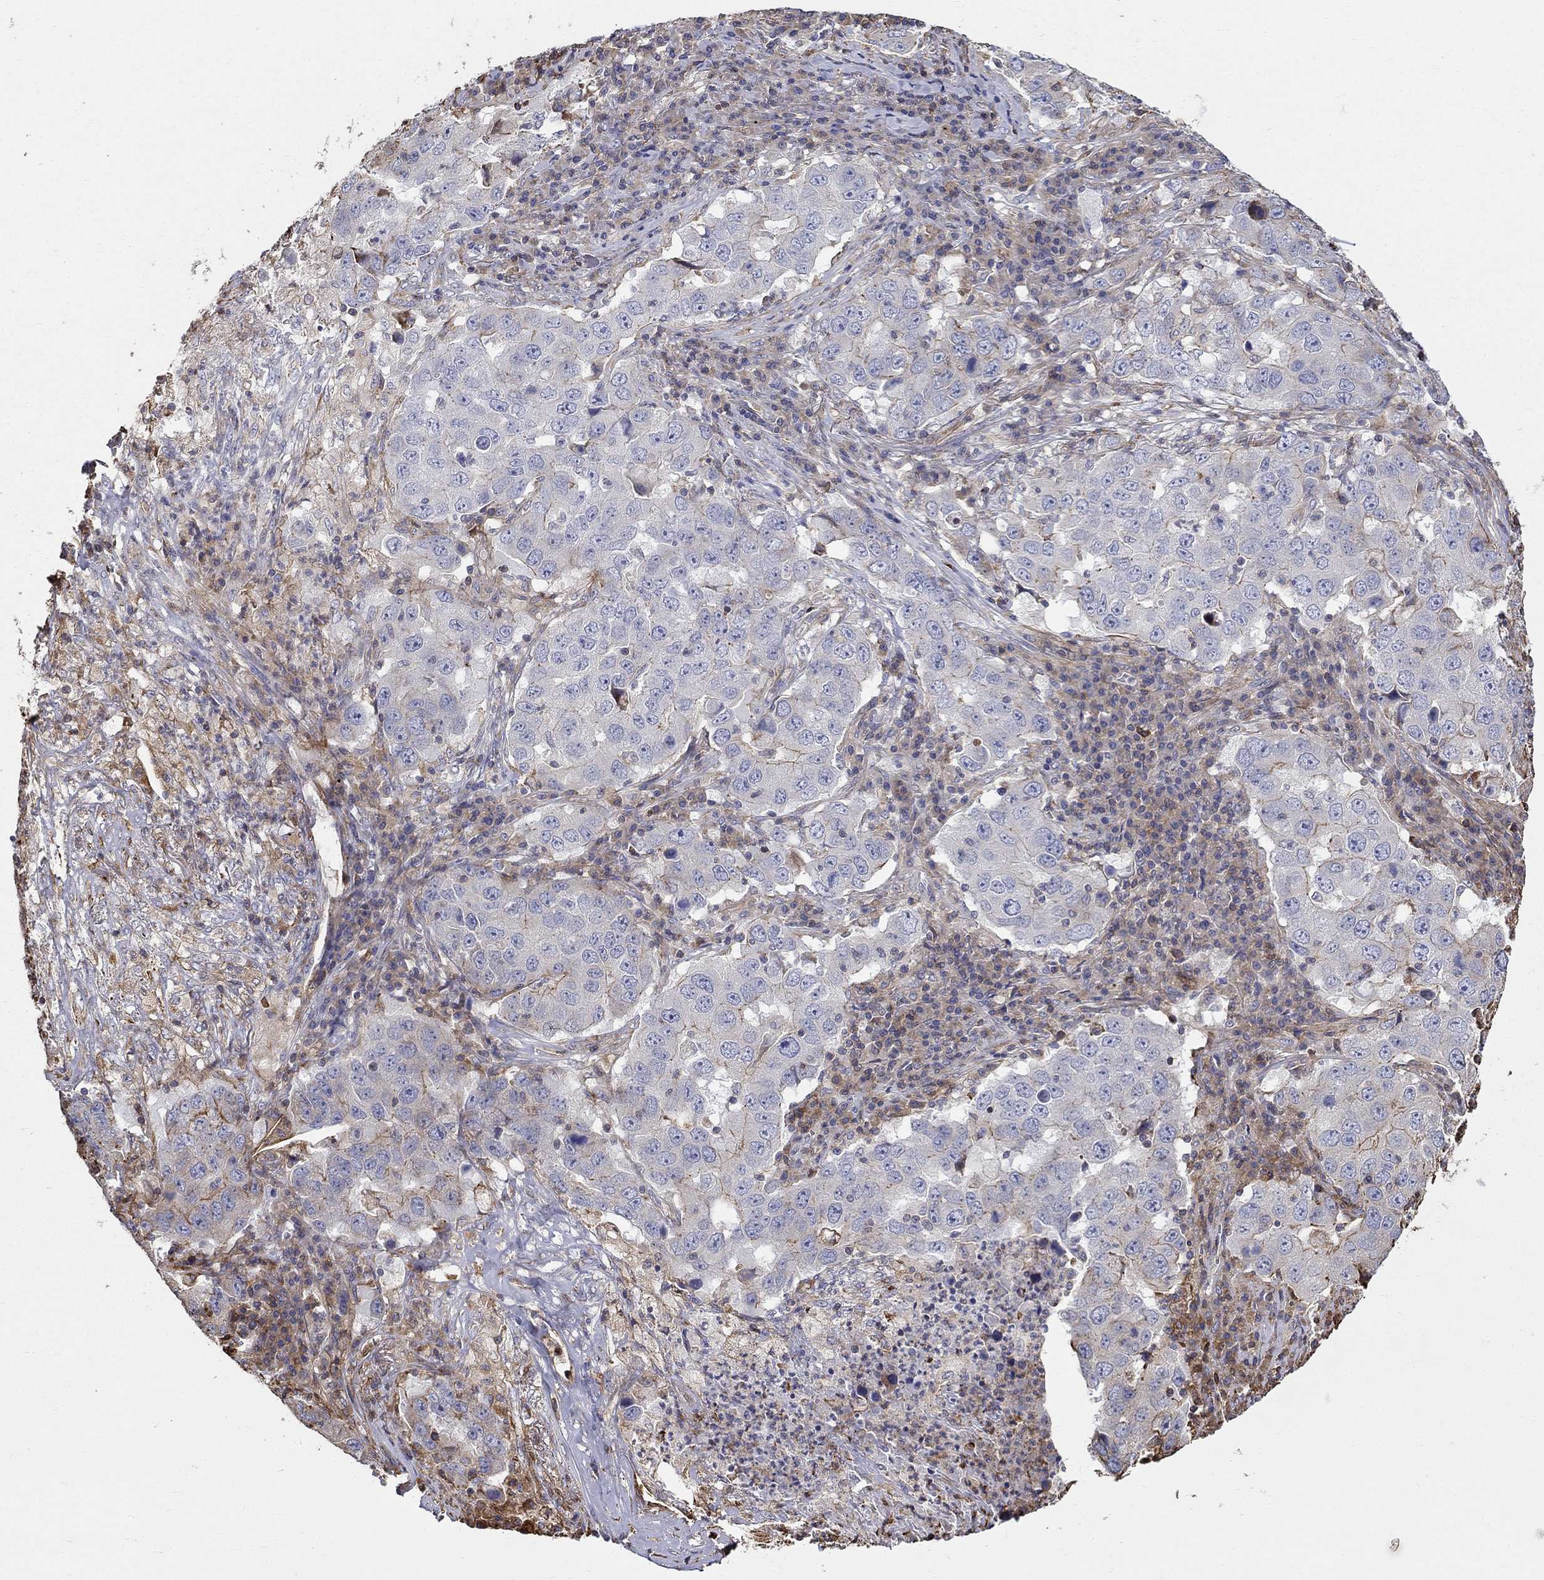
{"staining": {"intensity": "moderate", "quantity": "<25%", "location": "cytoplasmic/membranous"}, "tissue": "lung cancer", "cell_type": "Tumor cells", "image_type": "cancer", "snomed": [{"axis": "morphology", "description": "Adenocarcinoma, NOS"}, {"axis": "topography", "description": "Lung"}], "caption": "Brown immunohistochemical staining in human adenocarcinoma (lung) exhibits moderate cytoplasmic/membranous staining in about <25% of tumor cells.", "gene": "NPHP1", "patient": {"sex": "male", "age": 73}}